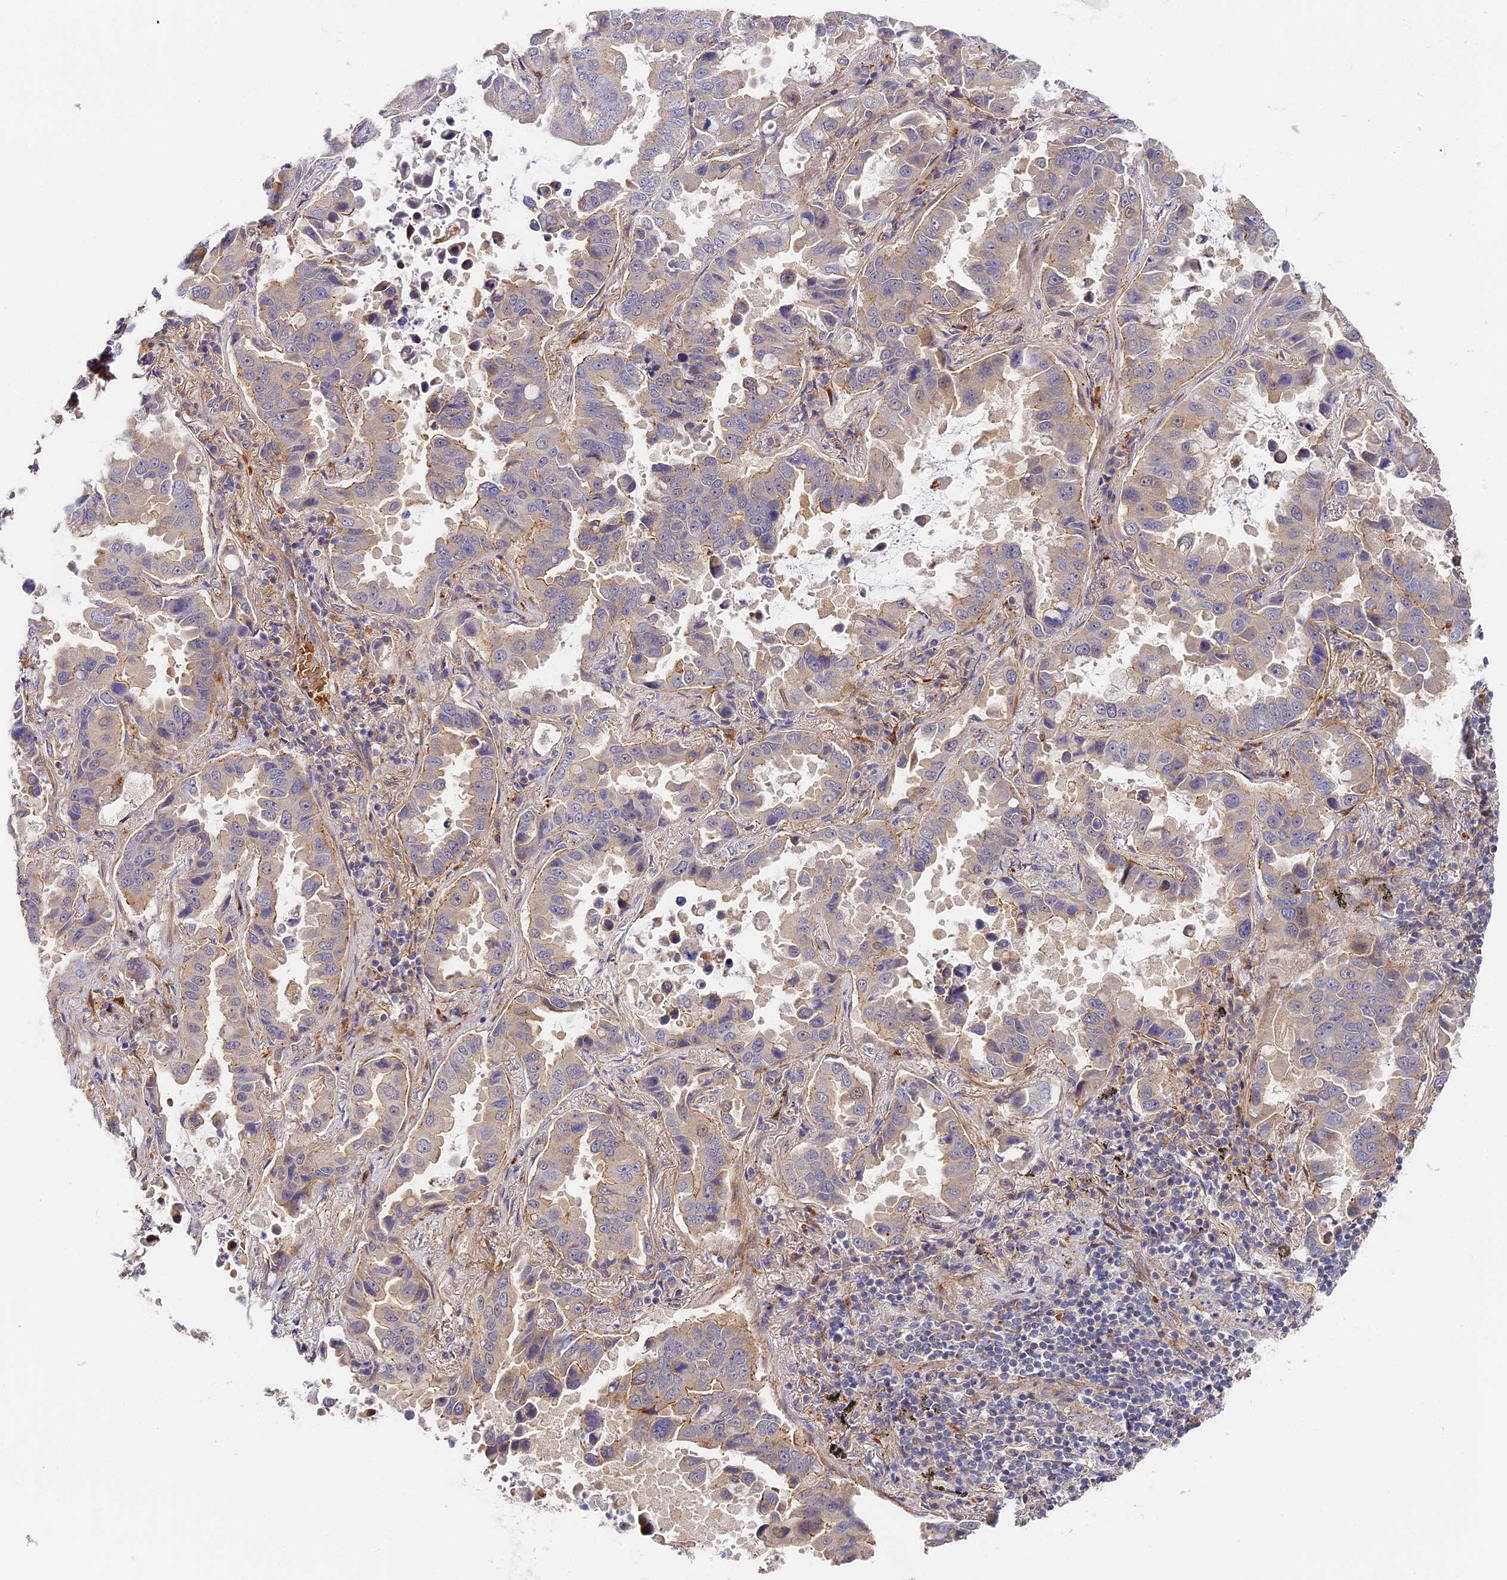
{"staining": {"intensity": "weak", "quantity": "<25%", "location": "cytoplasmic/membranous"}, "tissue": "lung cancer", "cell_type": "Tumor cells", "image_type": "cancer", "snomed": [{"axis": "morphology", "description": "Adenocarcinoma, NOS"}, {"axis": "topography", "description": "Lung"}], "caption": "Tumor cells are negative for protein expression in human lung adenocarcinoma. (Brightfield microscopy of DAB immunohistochemistry (IHC) at high magnification).", "gene": "MISP3", "patient": {"sex": "male", "age": 64}}